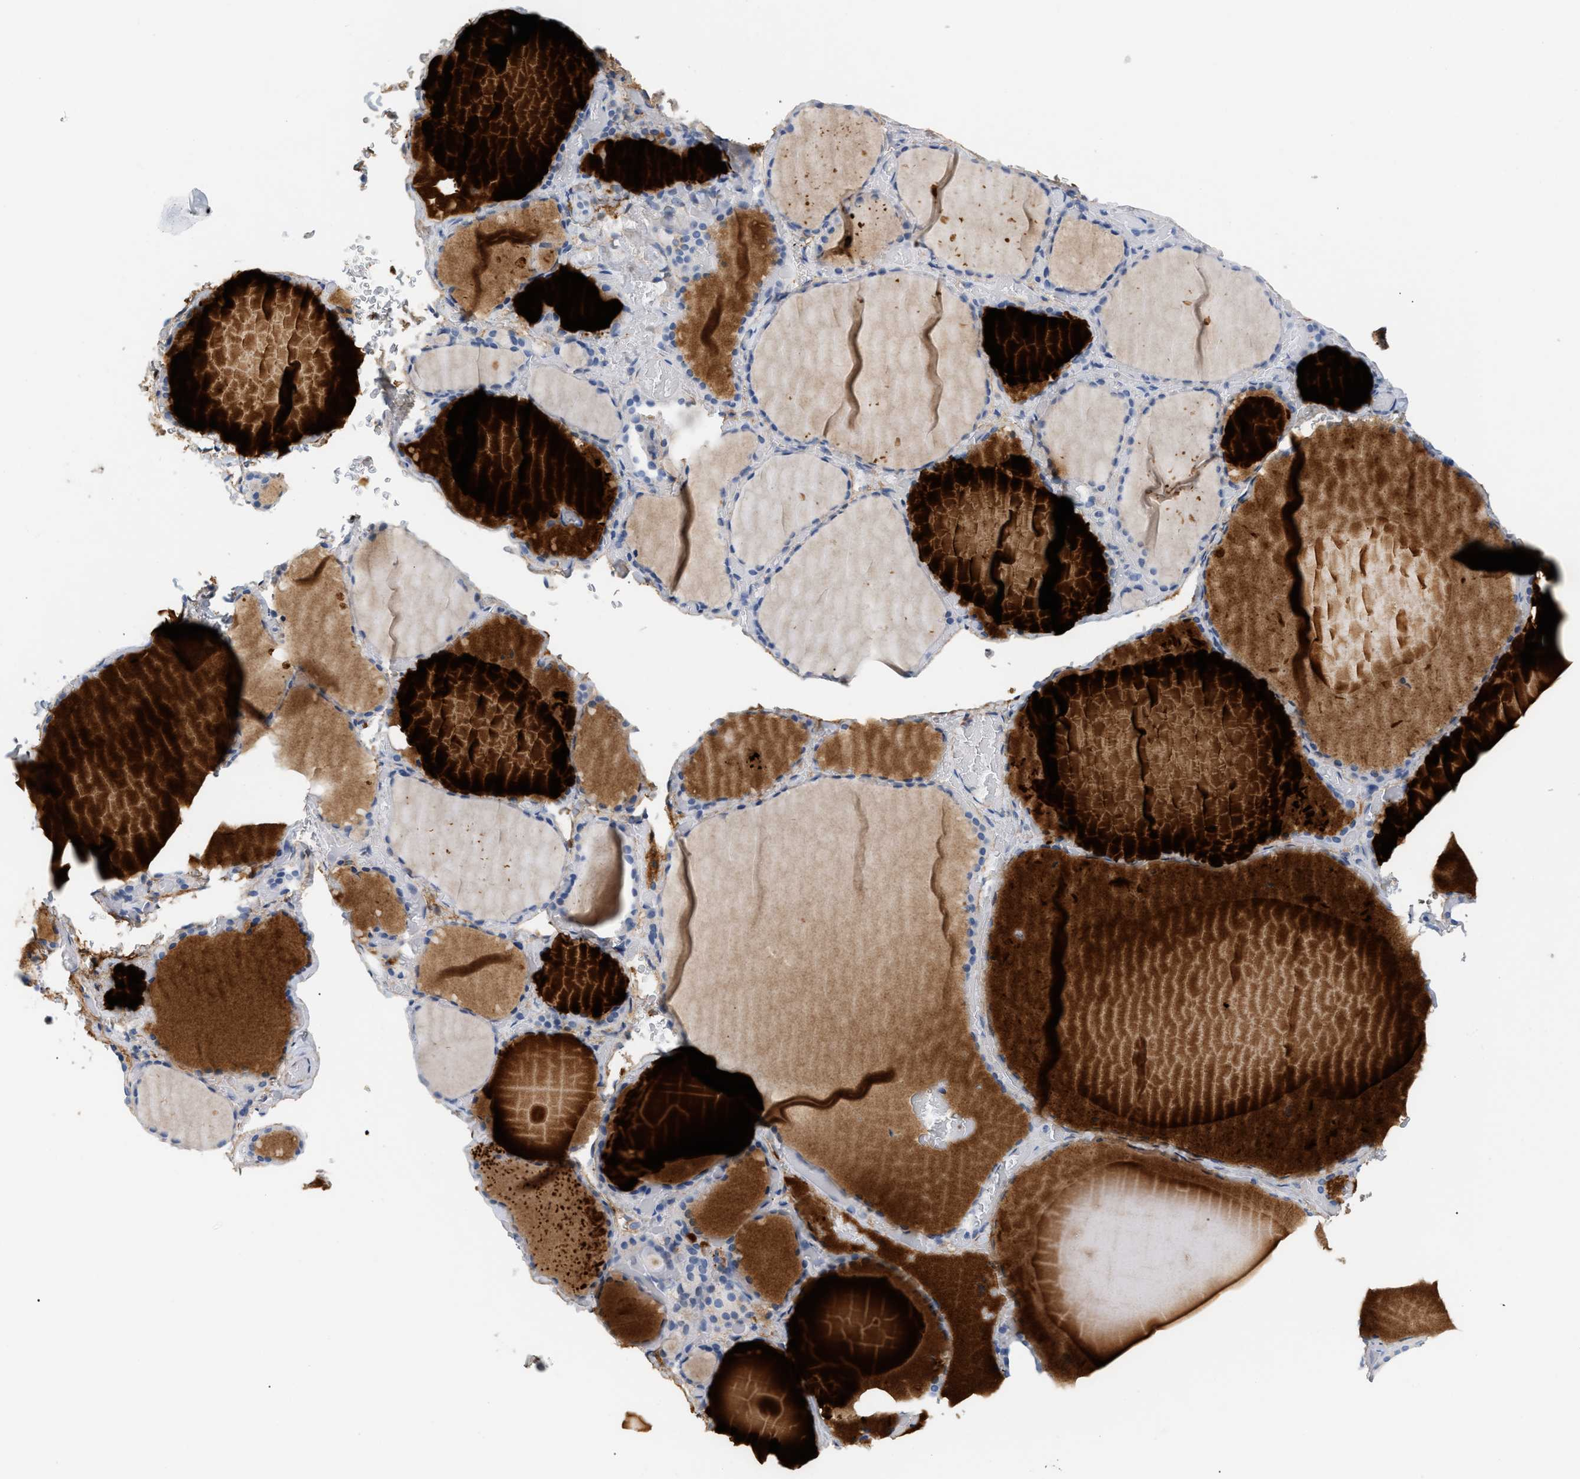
{"staining": {"intensity": "moderate", "quantity": "25%-75%", "location": "cytoplasmic/membranous"}, "tissue": "thyroid gland", "cell_type": "Glandular cells", "image_type": "normal", "snomed": [{"axis": "morphology", "description": "Normal tissue, NOS"}, {"axis": "topography", "description": "Thyroid gland"}], "caption": "Protein staining of normal thyroid gland reveals moderate cytoplasmic/membranous expression in about 25%-75% of glandular cells.", "gene": "CFH", "patient": {"sex": "female", "age": 22}}